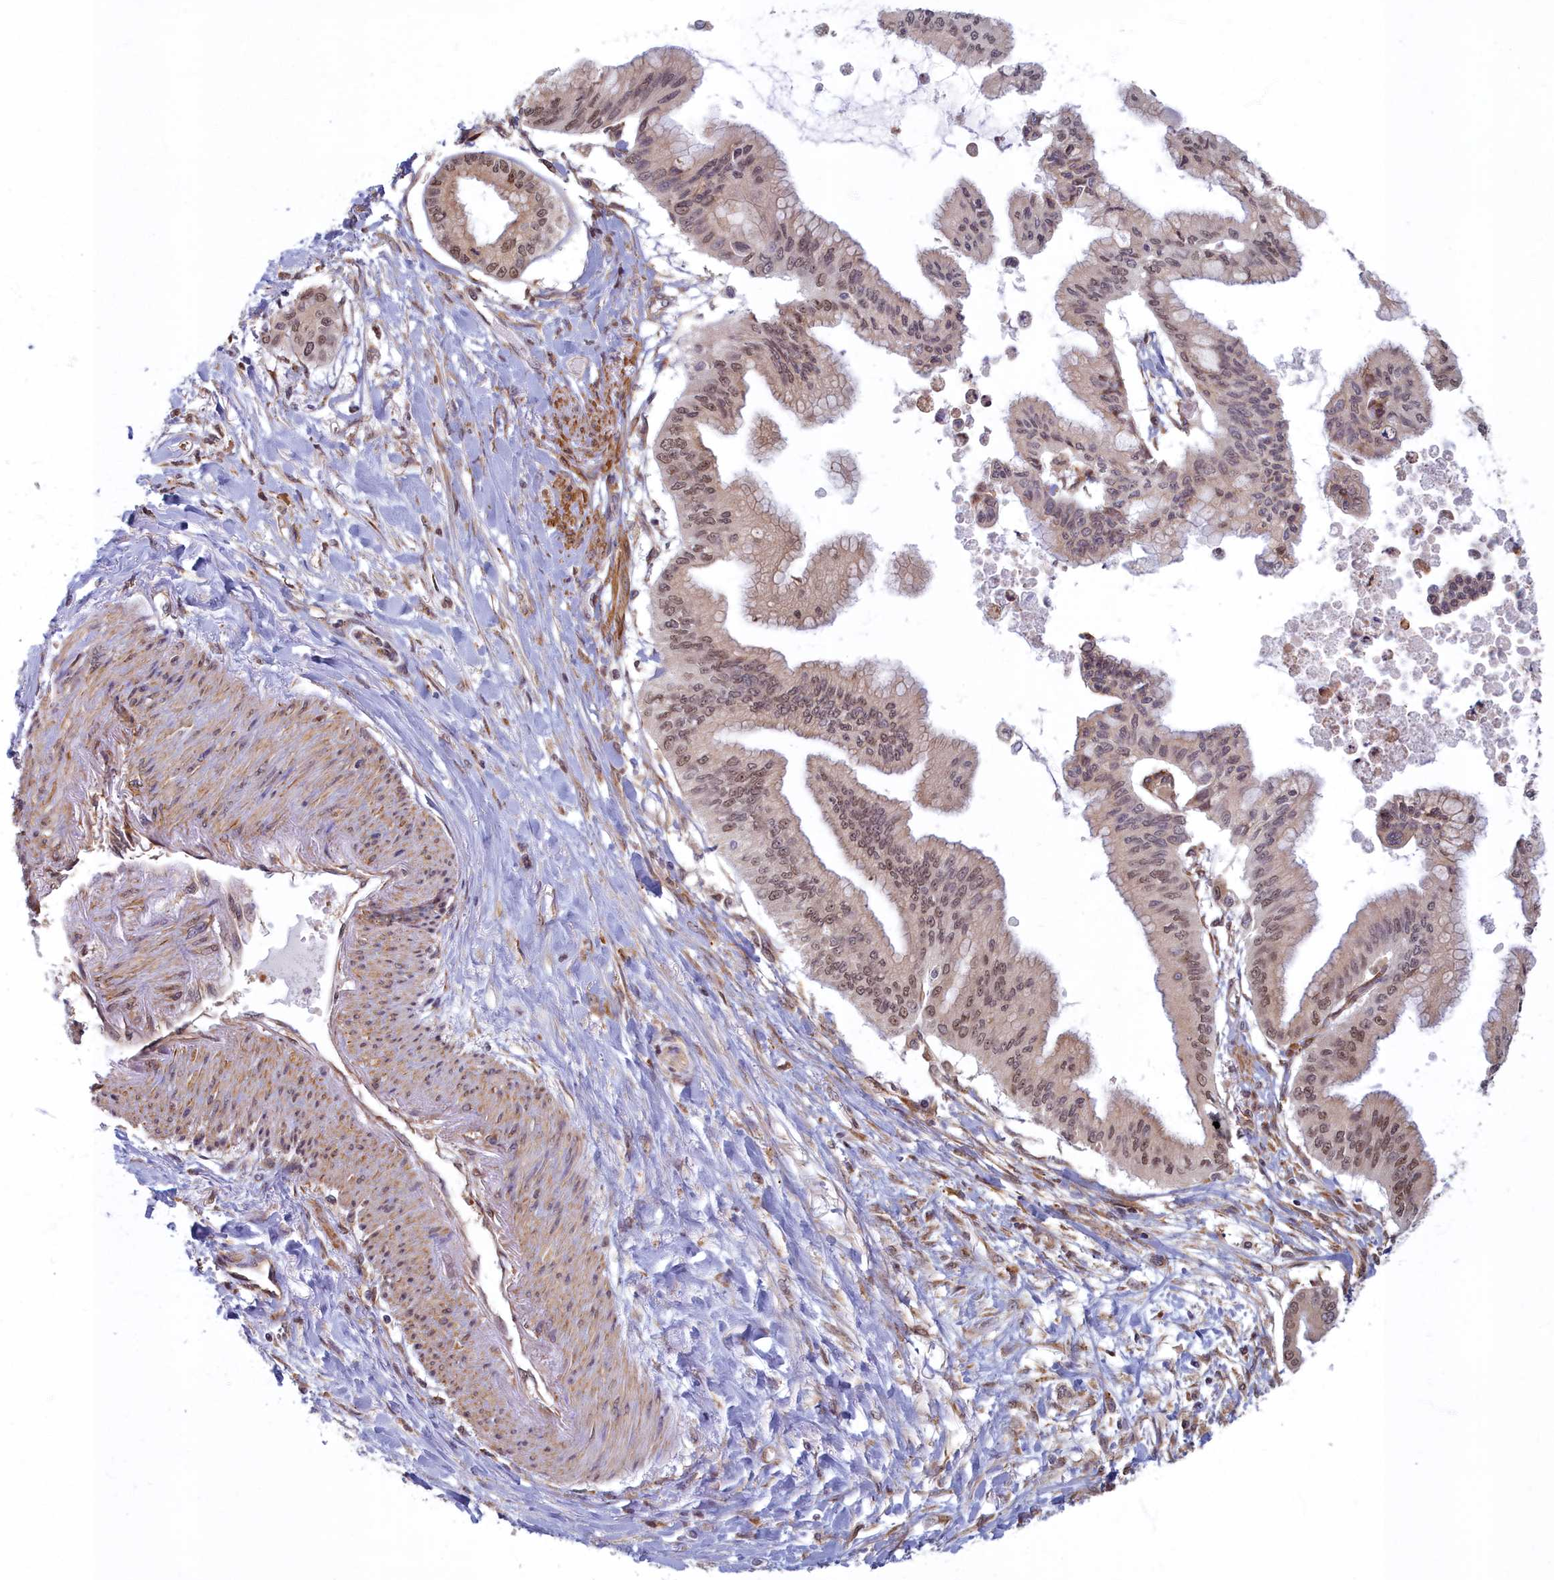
{"staining": {"intensity": "moderate", "quantity": ">75%", "location": "nuclear"}, "tissue": "pancreatic cancer", "cell_type": "Tumor cells", "image_type": "cancer", "snomed": [{"axis": "morphology", "description": "Adenocarcinoma, NOS"}, {"axis": "topography", "description": "Pancreas"}], "caption": "Immunohistochemistry staining of pancreatic adenocarcinoma, which demonstrates medium levels of moderate nuclear positivity in about >75% of tumor cells indicating moderate nuclear protein staining. The staining was performed using DAB (brown) for protein detection and nuclei were counterstained in hematoxylin (blue).", "gene": "MAK16", "patient": {"sex": "male", "age": 46}}